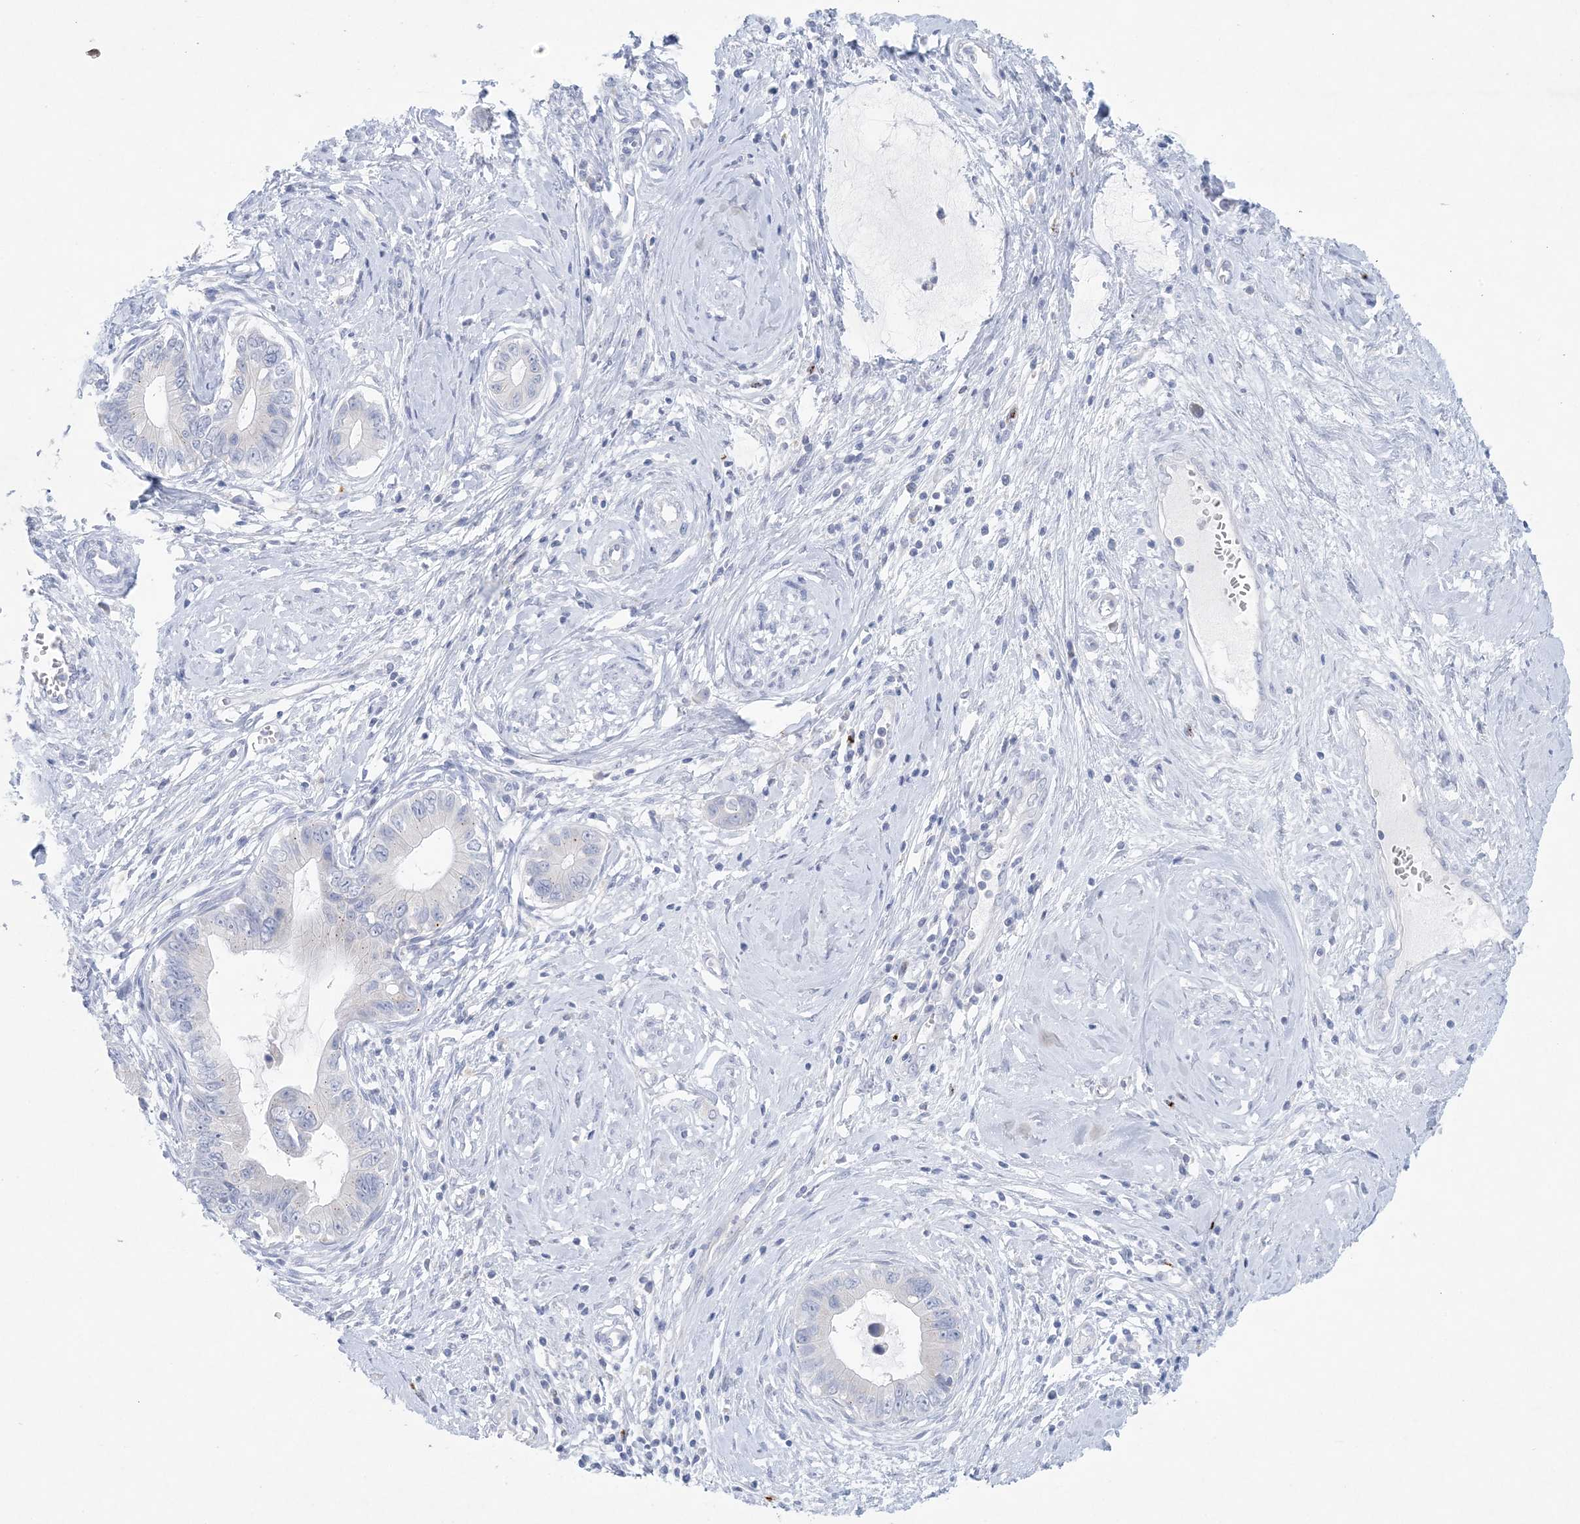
{"staining": {"intensity": "negative", "quantity": "none", "location": "none"}, "tissue": "cervical cancer", "cell_type": "Tumor cells", "image_type": "cancer", "snomed": [{"axis": "morphology", "description": "Adenocarcinoma, NOS"}, {"axis": "topography", "description": "Cervix"}], "caption": "An IHC photomicrograph of adenocarcinoma (cervical) is shown. There is no staining in tumor cells of adenocarcinoma (cervical).", "gene": "GABRG1", "patient": {"sex": "female", "age": 44}}